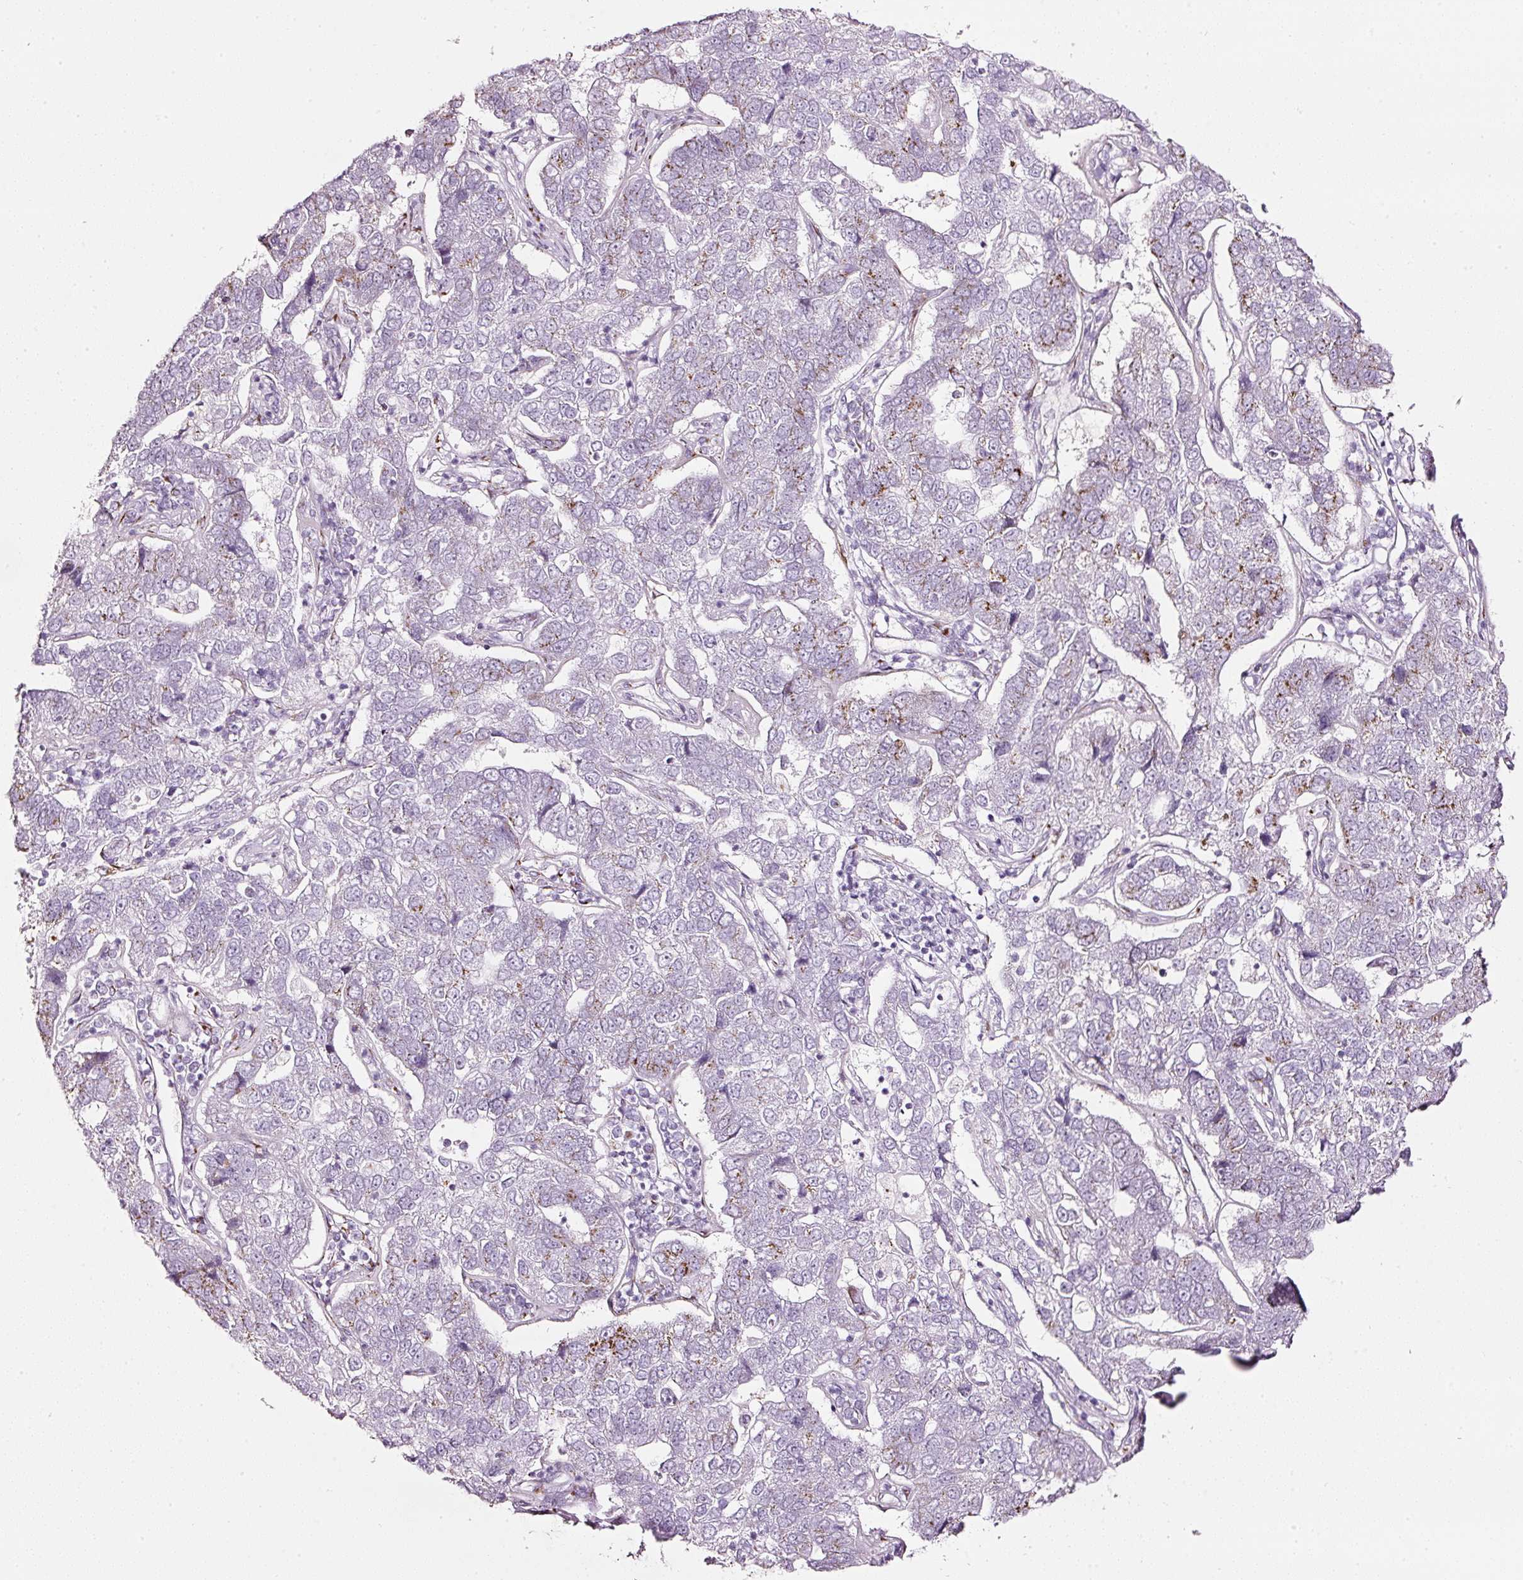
{"staining": {"intensity": "moderate", "quantity": "<25%", "location": "cytoplasmic/membranous"}, "tissue": "pancreatic cancer", "cell_type": "Tumor cells", "image_type": "cancer", "snomed": [{"axis": "morphology", "description": "Adenocarcinoma, NOS"}, {"axis": "topography", "description": "Pancreas"}], "caption": "DAB immunohistochemical staining of adenocarcinoma (pancreatic) shows moderate cytoplasmic/membranous protein positivity in approximately <25% of tumor cells.", "gene": "SDF4", "patient": {"sex": "female", "age": 61}}